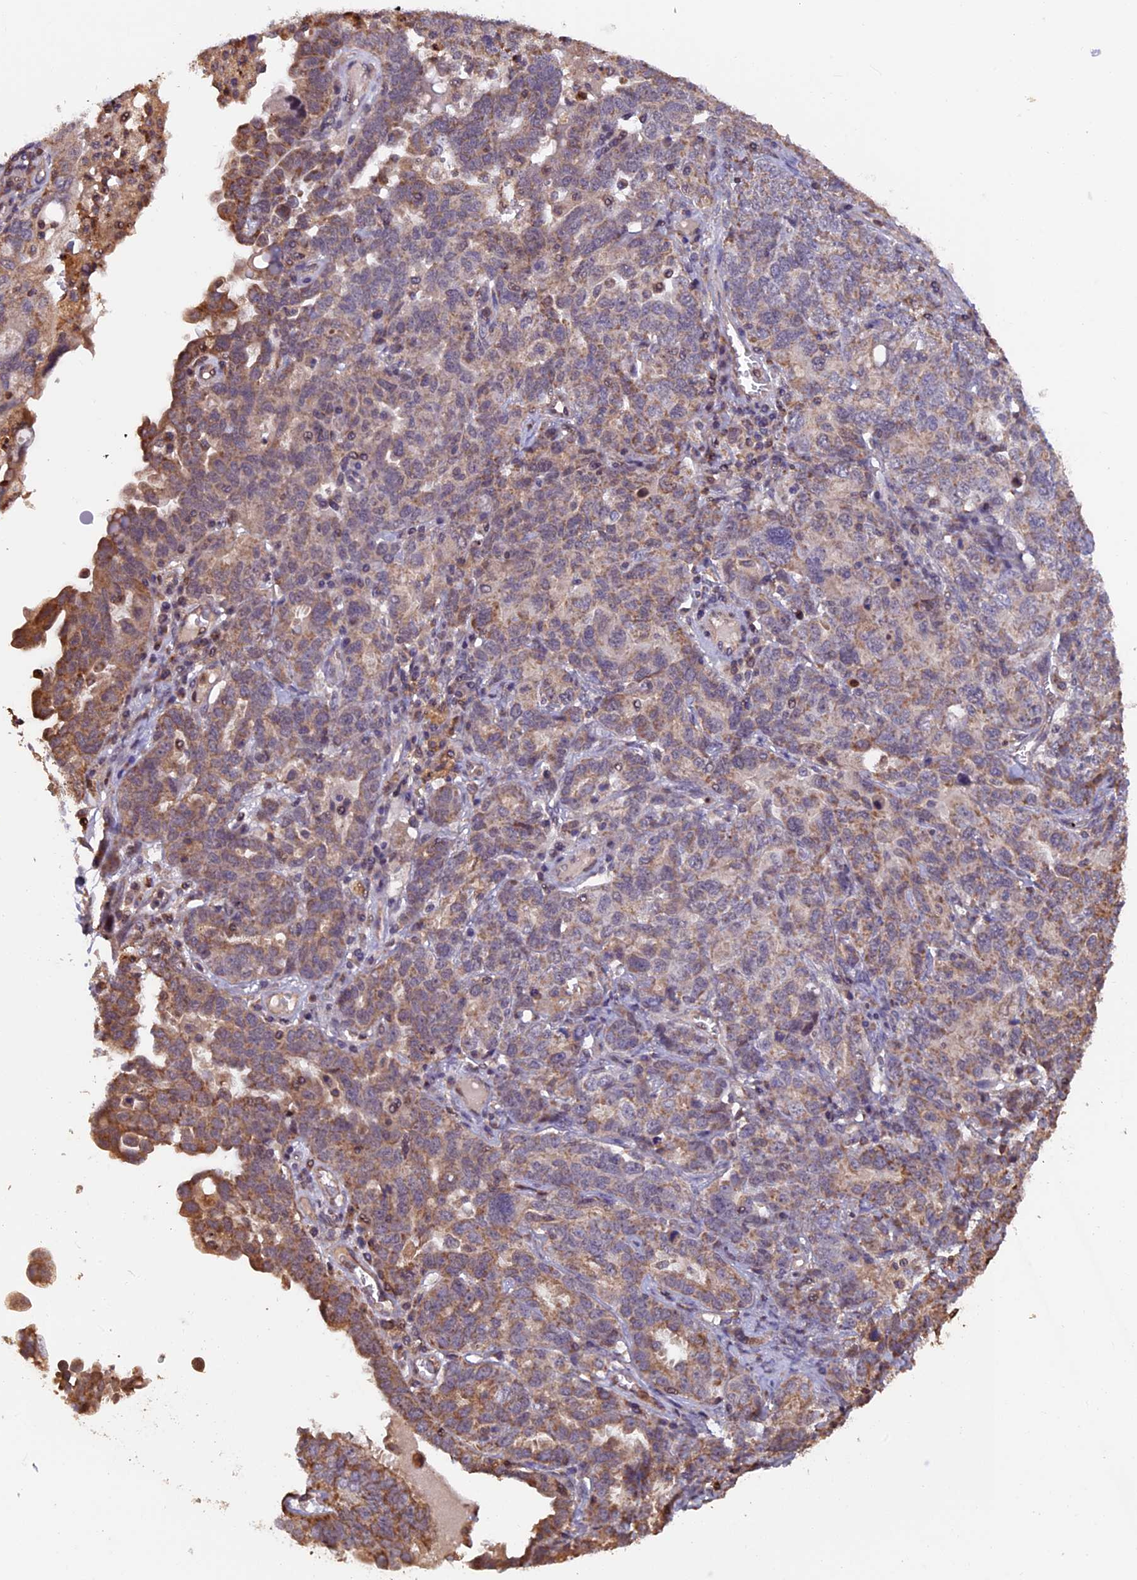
{"staining": {"intensity": "moderate", "quantity": ">75%", "location": "cytoplasmic/membranous"}, "tissue": "ovarian cancer", "cell_type": "Tumor cells", "image_type": "cancer", "snomed": [{"axis": "morphology", "description": "Carcinoma, endometroid"}, {"axis": "topography", "description": "Ovary"}], "caption": "Ovarian endometroid carcinoma stained with a protein marker demonstrates moderate staining in tumor cells.", "gene": "PKD2L2", "patient": {"sex": "female", "age": 62}}